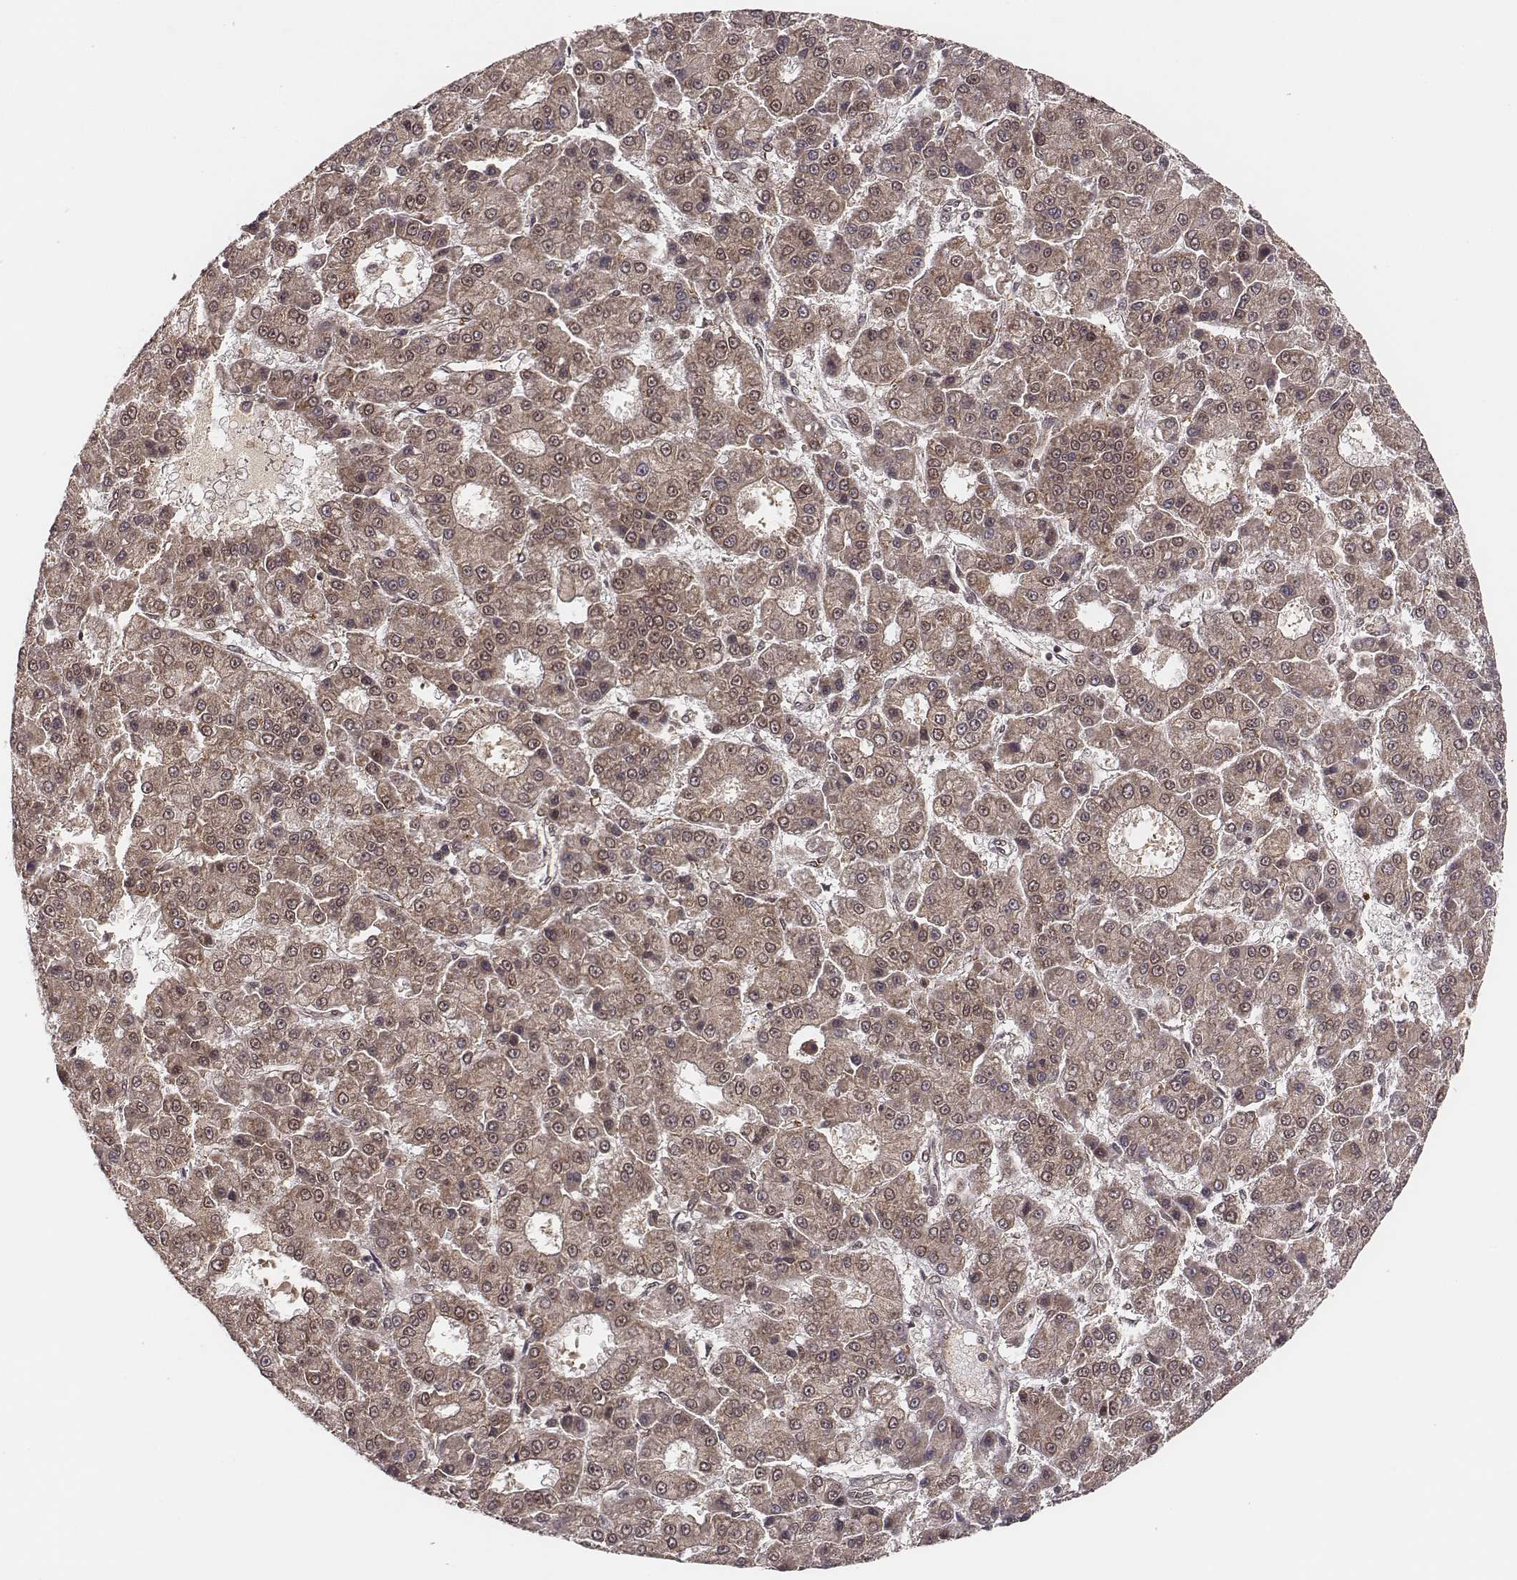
{"staining": {"intensity": "moderate", "quantity": "<25%", "location": "cytoplasmic/membranous,nuclear"}, "tissue": "liver cancer", "cell_type": "Tumor cells", "image_type": "cancer", "snomed": [{"axis": "morphology", "description": "Carcinoma, Hepatocellular, NOS"}, {"axis": "topography", "description": "Liver"}], "caption": "Tumor cells display low levels of moderate cytoplasmic/membranous and nuclear expression in about <25% of cells in human liver cancer (hepatocellular carcinoma).", "gene": "NFX1", "patient": {"sex": "male", "age": 70}}